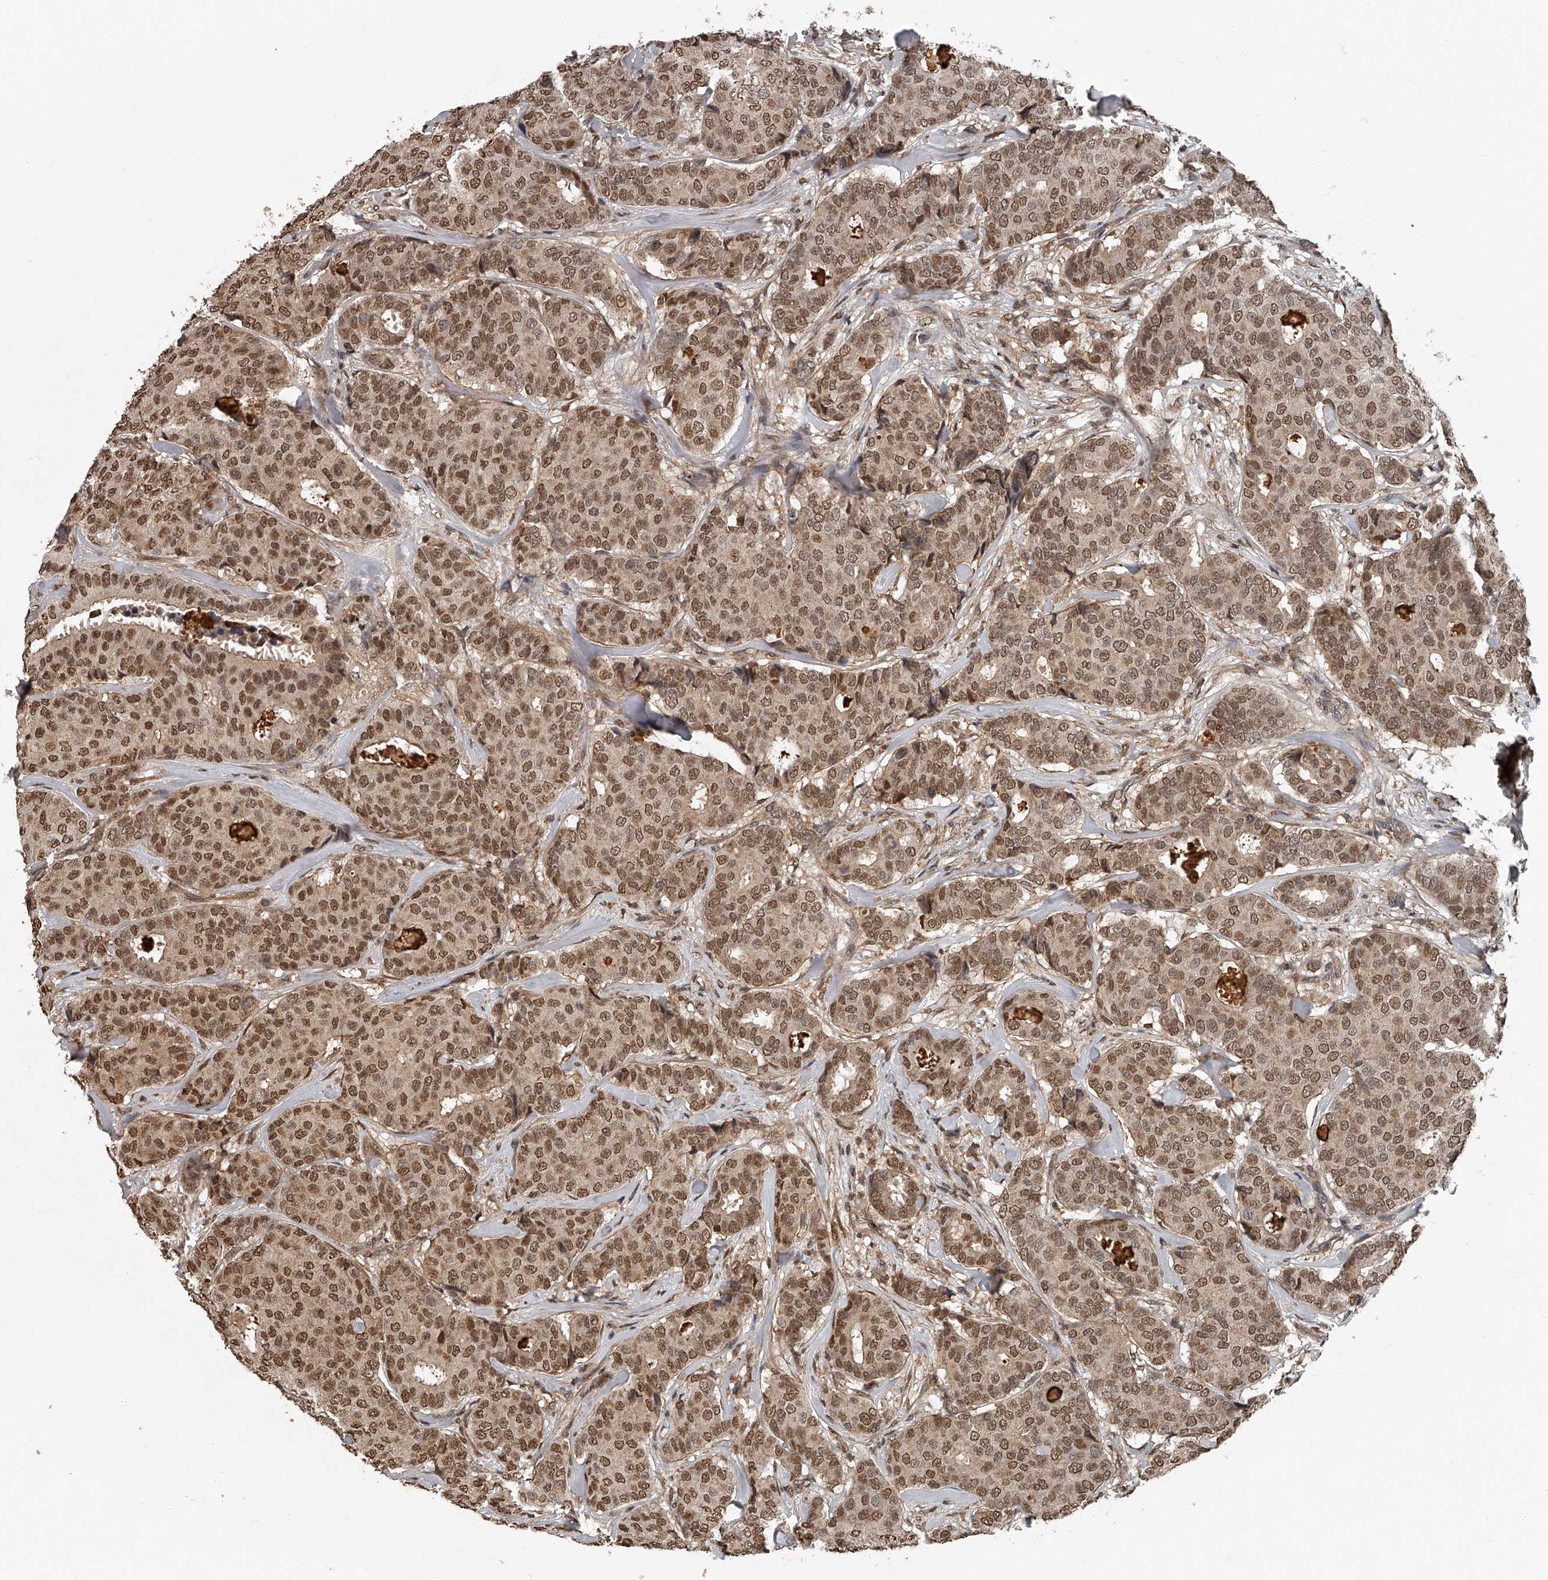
{"staining": {"intensity": "moderate", "quantity": ">75%", "location": "nuclear"}, "tissue": "breast cancer", "cell_type": "Tumor cells", "image_type": "cancer", "snomed": [{"axis": "morphology", "description": "Duct carcinoma"}, {"axis": "topography", "description": "Breast"}], "caption": "The image exhibits a brown stain indicating the presence of a protein in the nuclear of tumor cells in breast intraductal carcinoma.", "gene": "PLEKHG1", "patient": {"sex": "female", "age": 75}}